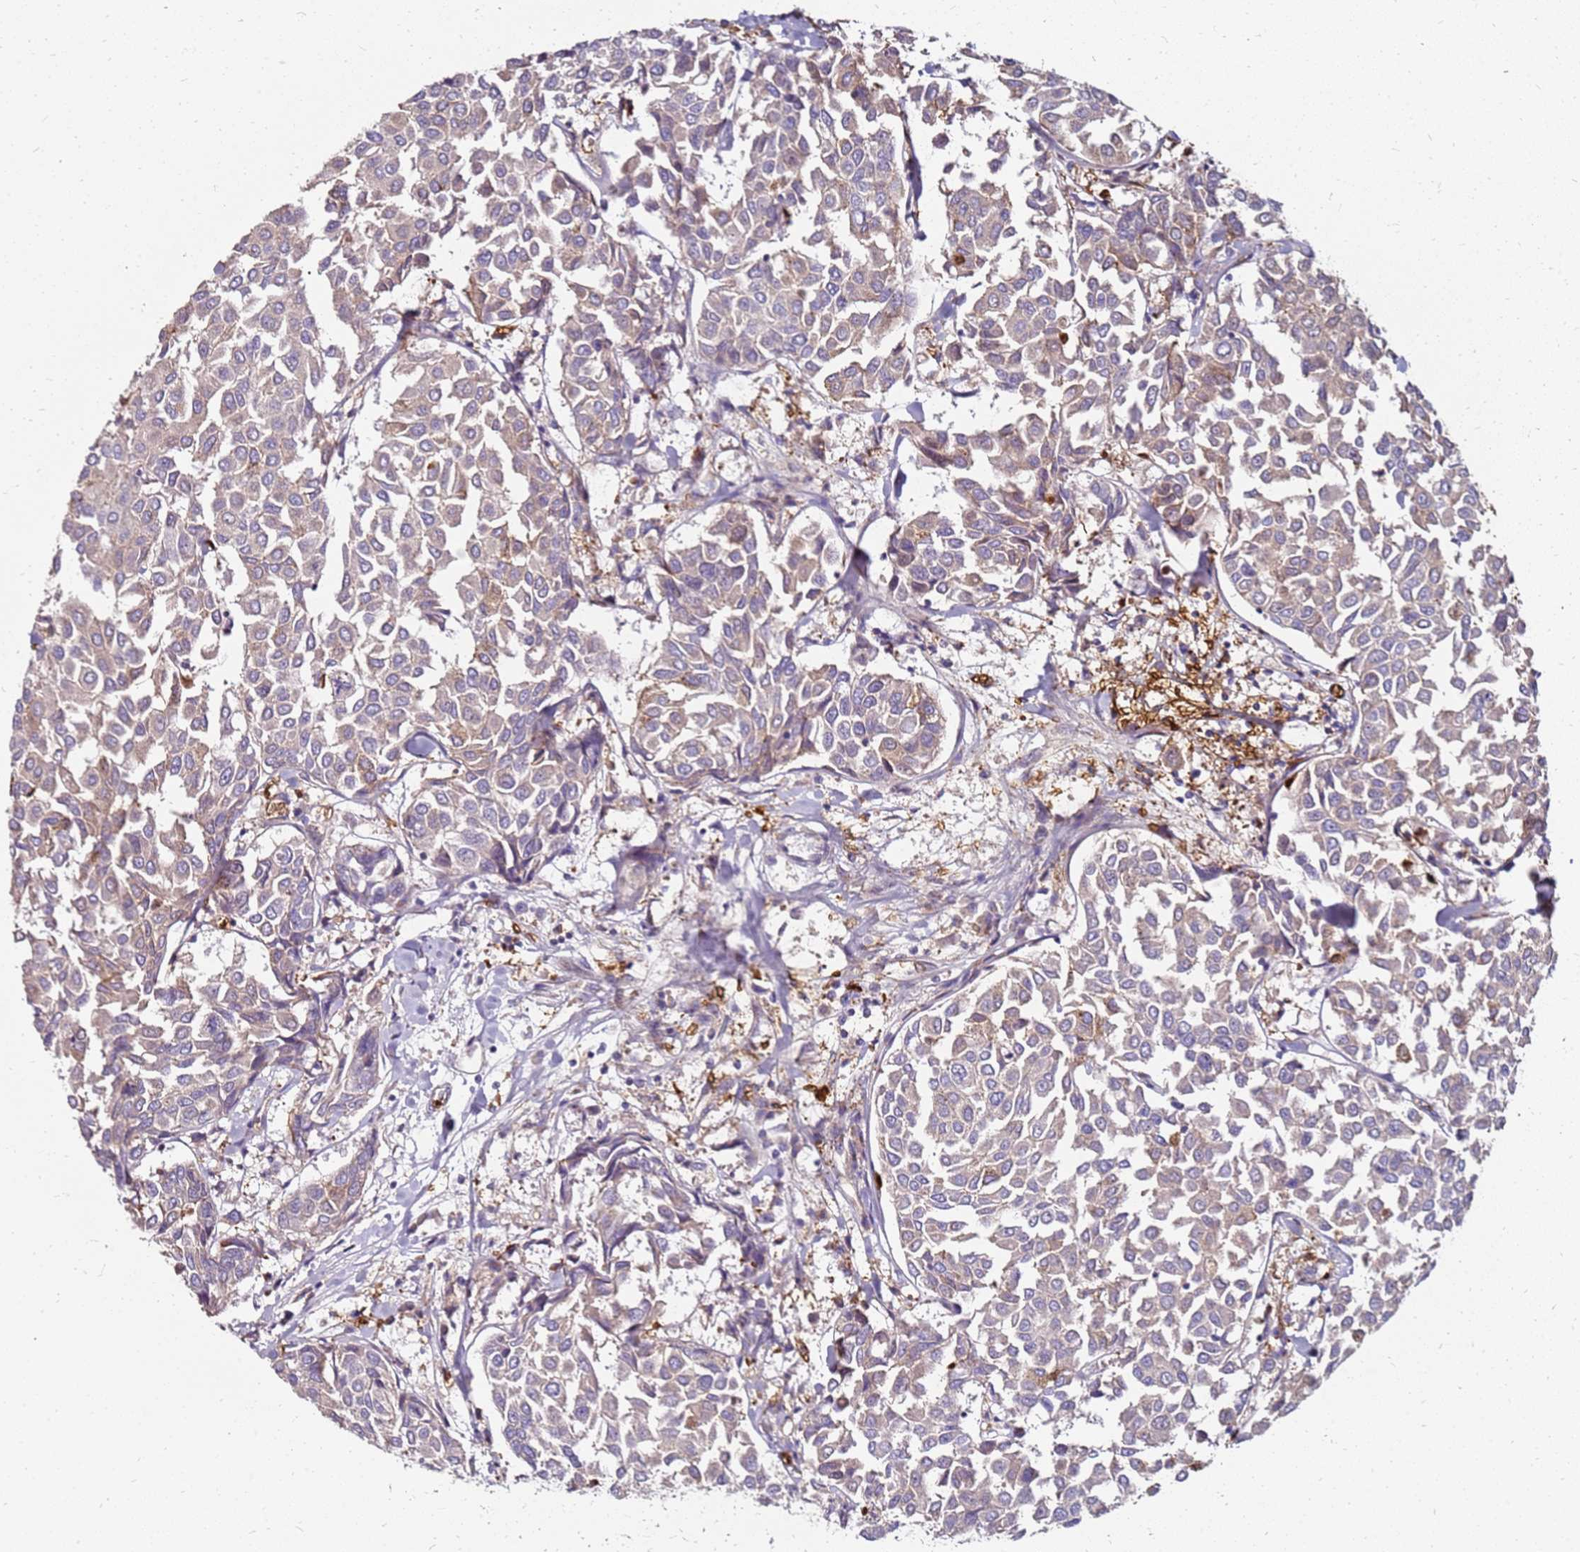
{"staining": {"intensity": "weak", "quantity": "<25%", "location": "cytoplasmic/membranous"}, "tissue": "breast cancer", "cell_type": "Tumor cells", "image_type": "cancer", "snomed": [{"axis": "morphology", "description": "Duct carcinoma"}, {"axis": "topography", "description": "Breast"}], "caption": "Tumor cells are negative for protein expression in human breast cancer (invasive ductal carcinoma).", "gene": "RNF11", "patient": {"sex": "female", "age": 55}}